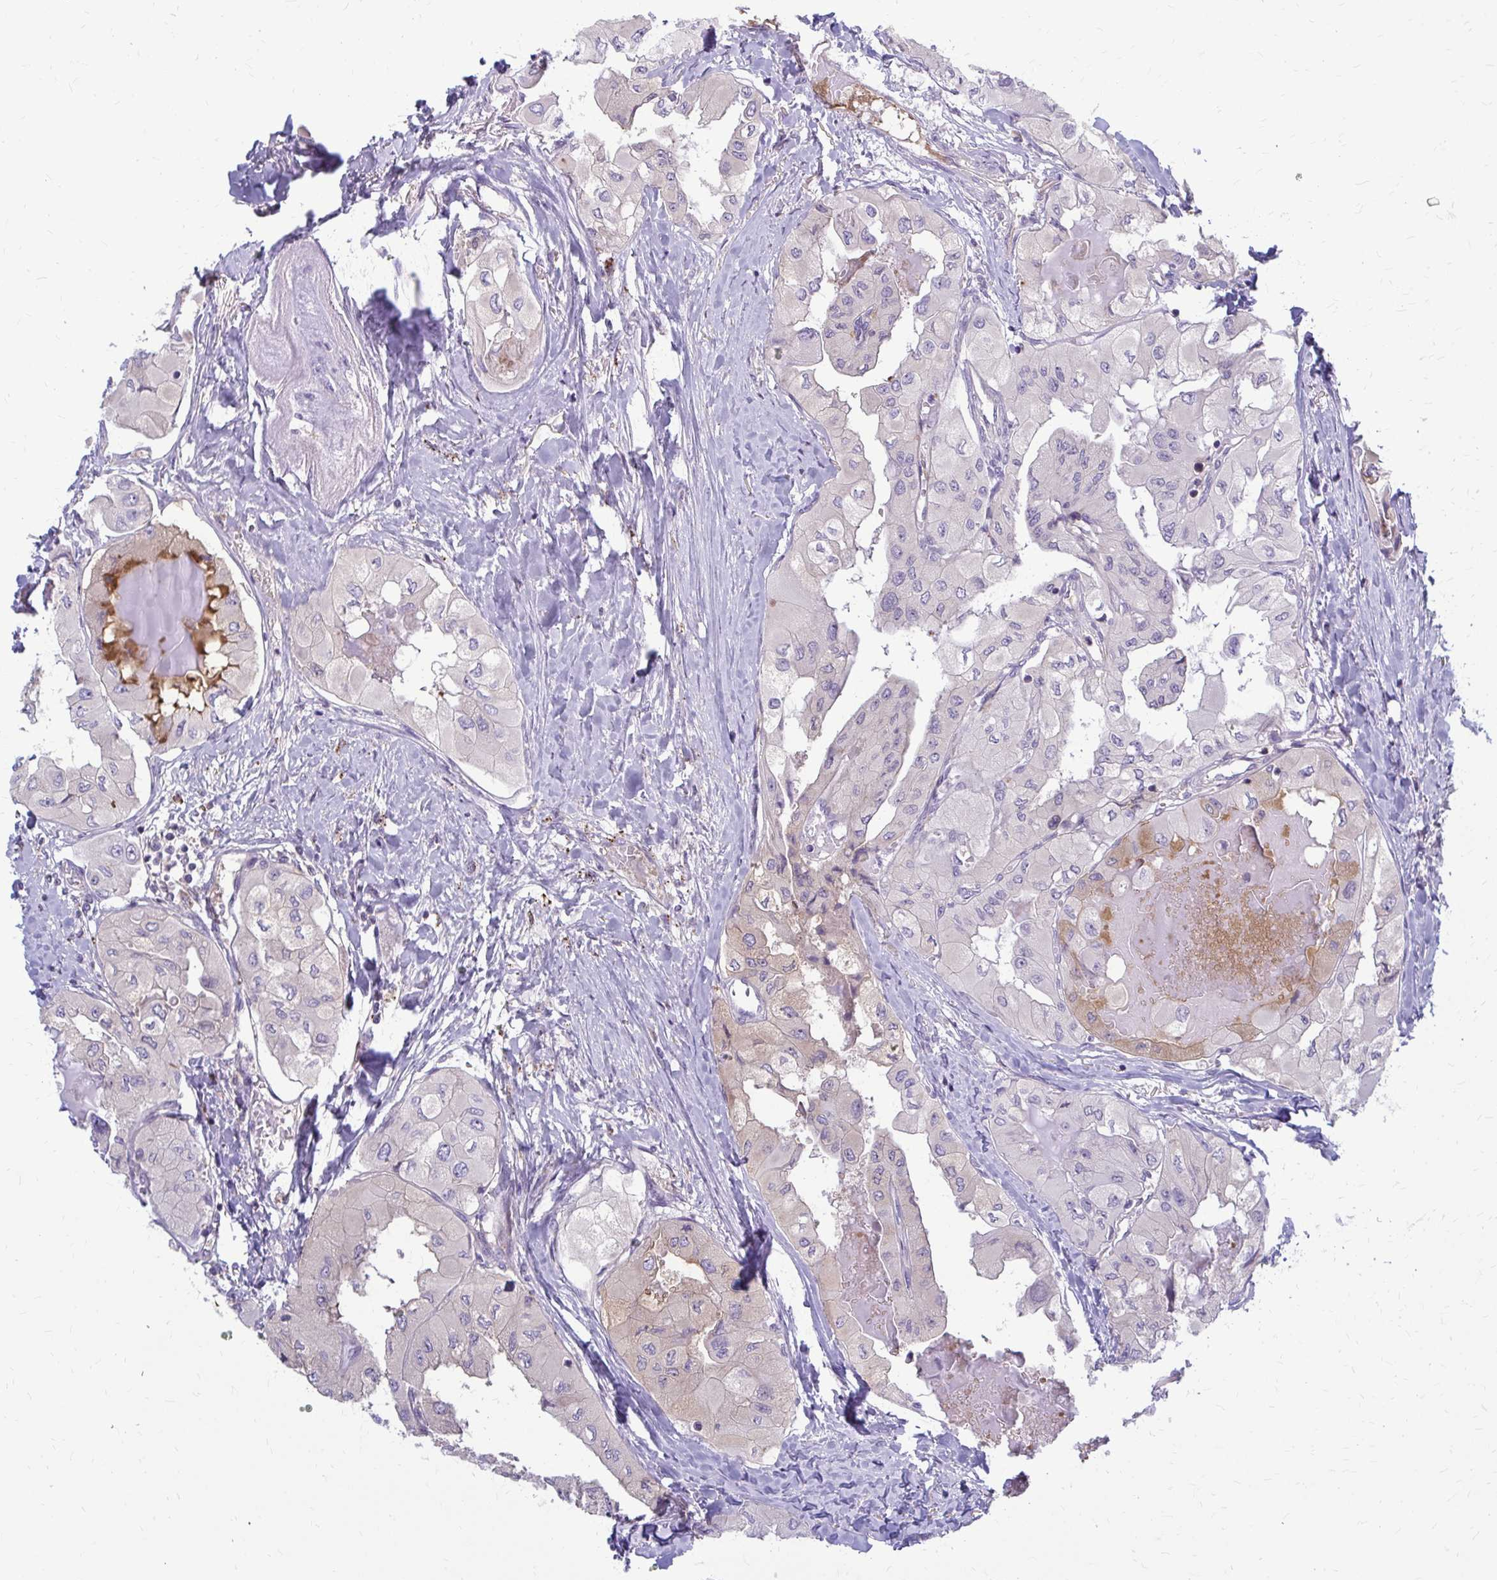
{"staining": {"intensity": "negative", "quantity": "none", "location": "none"}, "tissue": "thyroid cancer", "cell_type": "Tumor cells", "image_type": "cancer", "snomed": [{"axis": "morphology", "description": "Normal tissue, NOS"}, {"axis": "morphology", "description": "Papillary adenocarcinoma, NOS"}, {"axis": "topography", "description": "Thyroid gland"}], "caption": "Tumor cells show no significant protein staining in thyroid cancer.", "gene": "MCRIP2", "patient": {"sex": "female", "age": 59}}